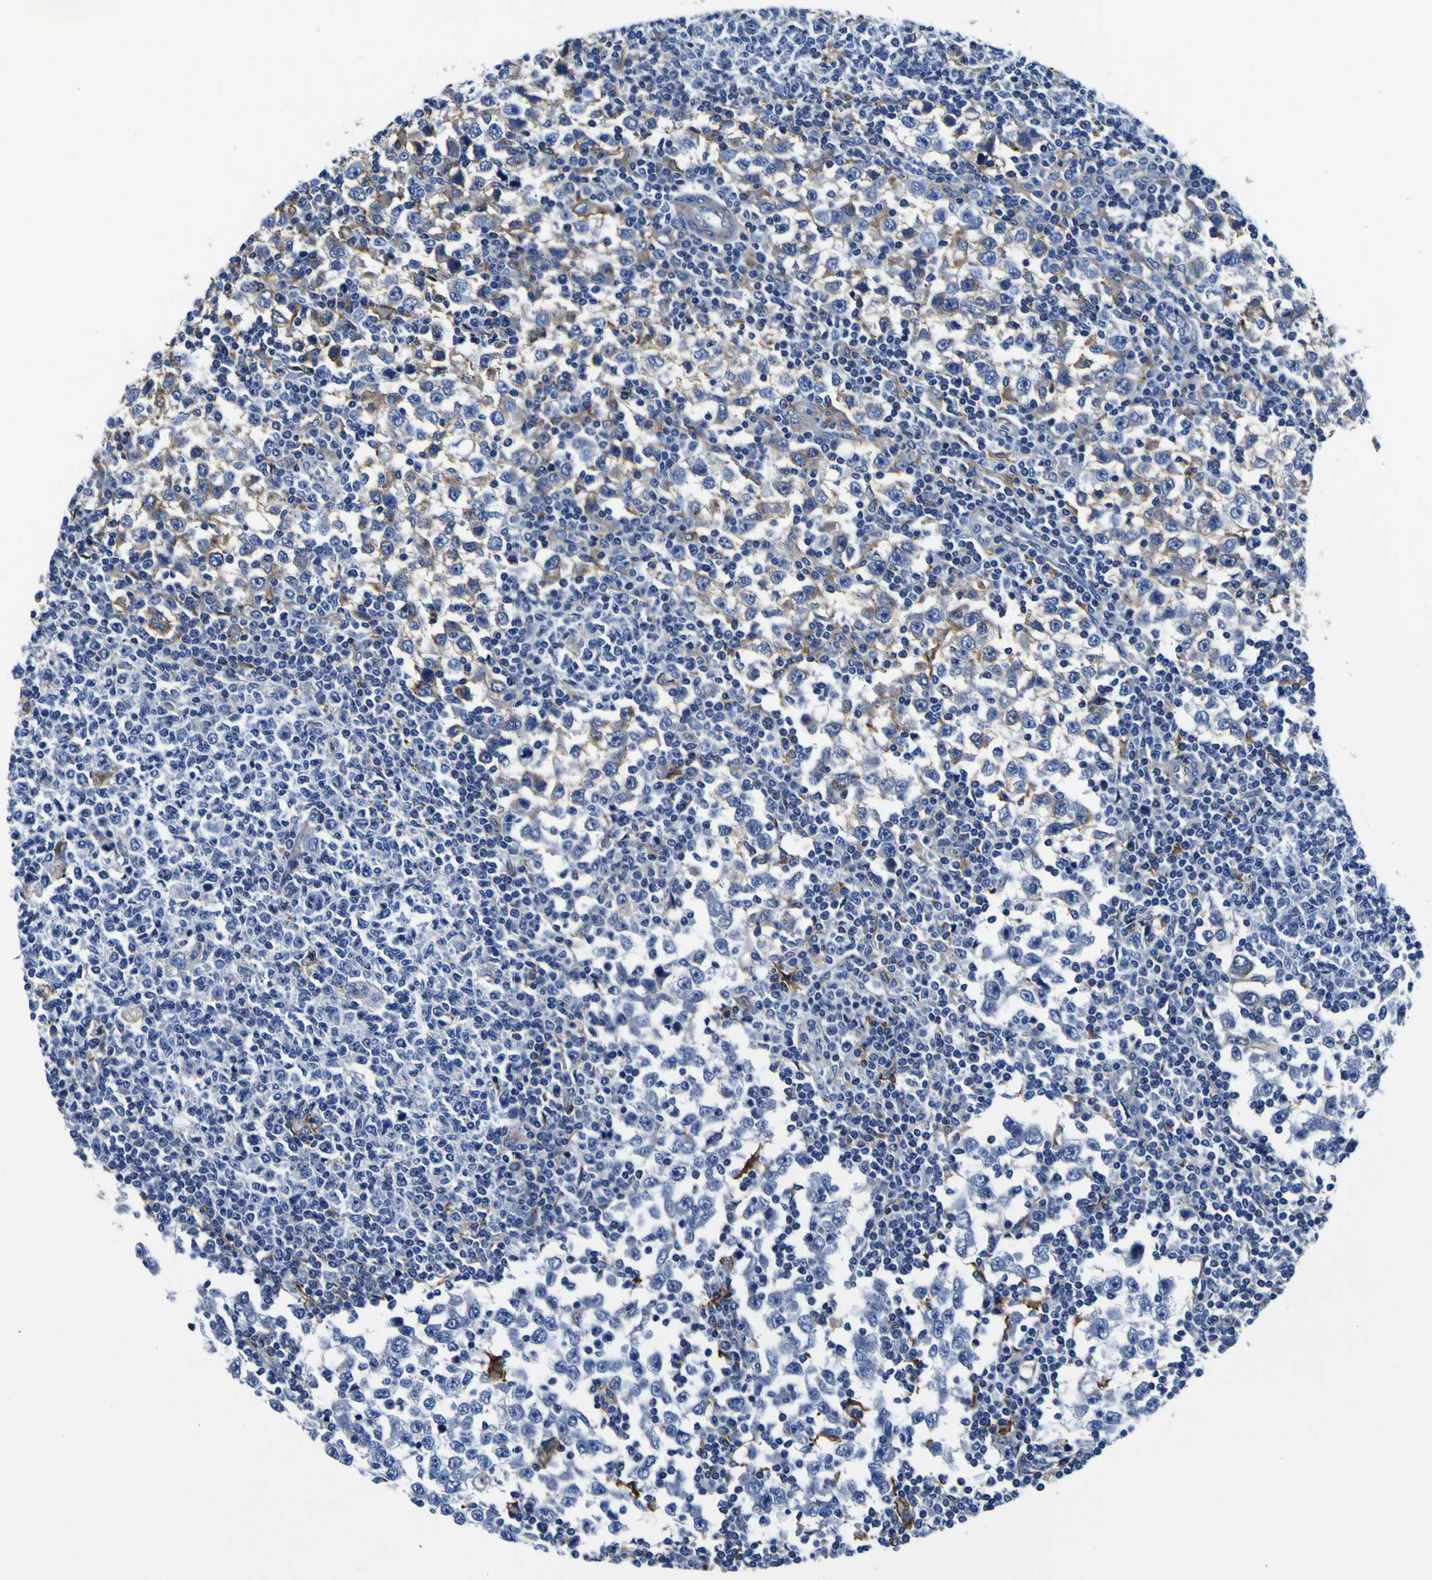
{"staining": {"intensity": "moderate", "quantity": "<25%", "location": "cytoplasmic/membranous"}, "tissue": "testis cancer", "cell_type": "Tumor cells", "image_type": "cancer", "snomed": [{"axis": "morphology", "description": "Seminoma, NOS"}, {"axis": "topography", "description": "Testis"}], "caption": "Immunohistochemical staining of human seminoma (testis) exhibits low levels of moderate cytoplasmic/membranous protein positivity in about <25% of tumor cells.", "gene": "PXDN", "patient": {"sex": "male", "age": 65}}